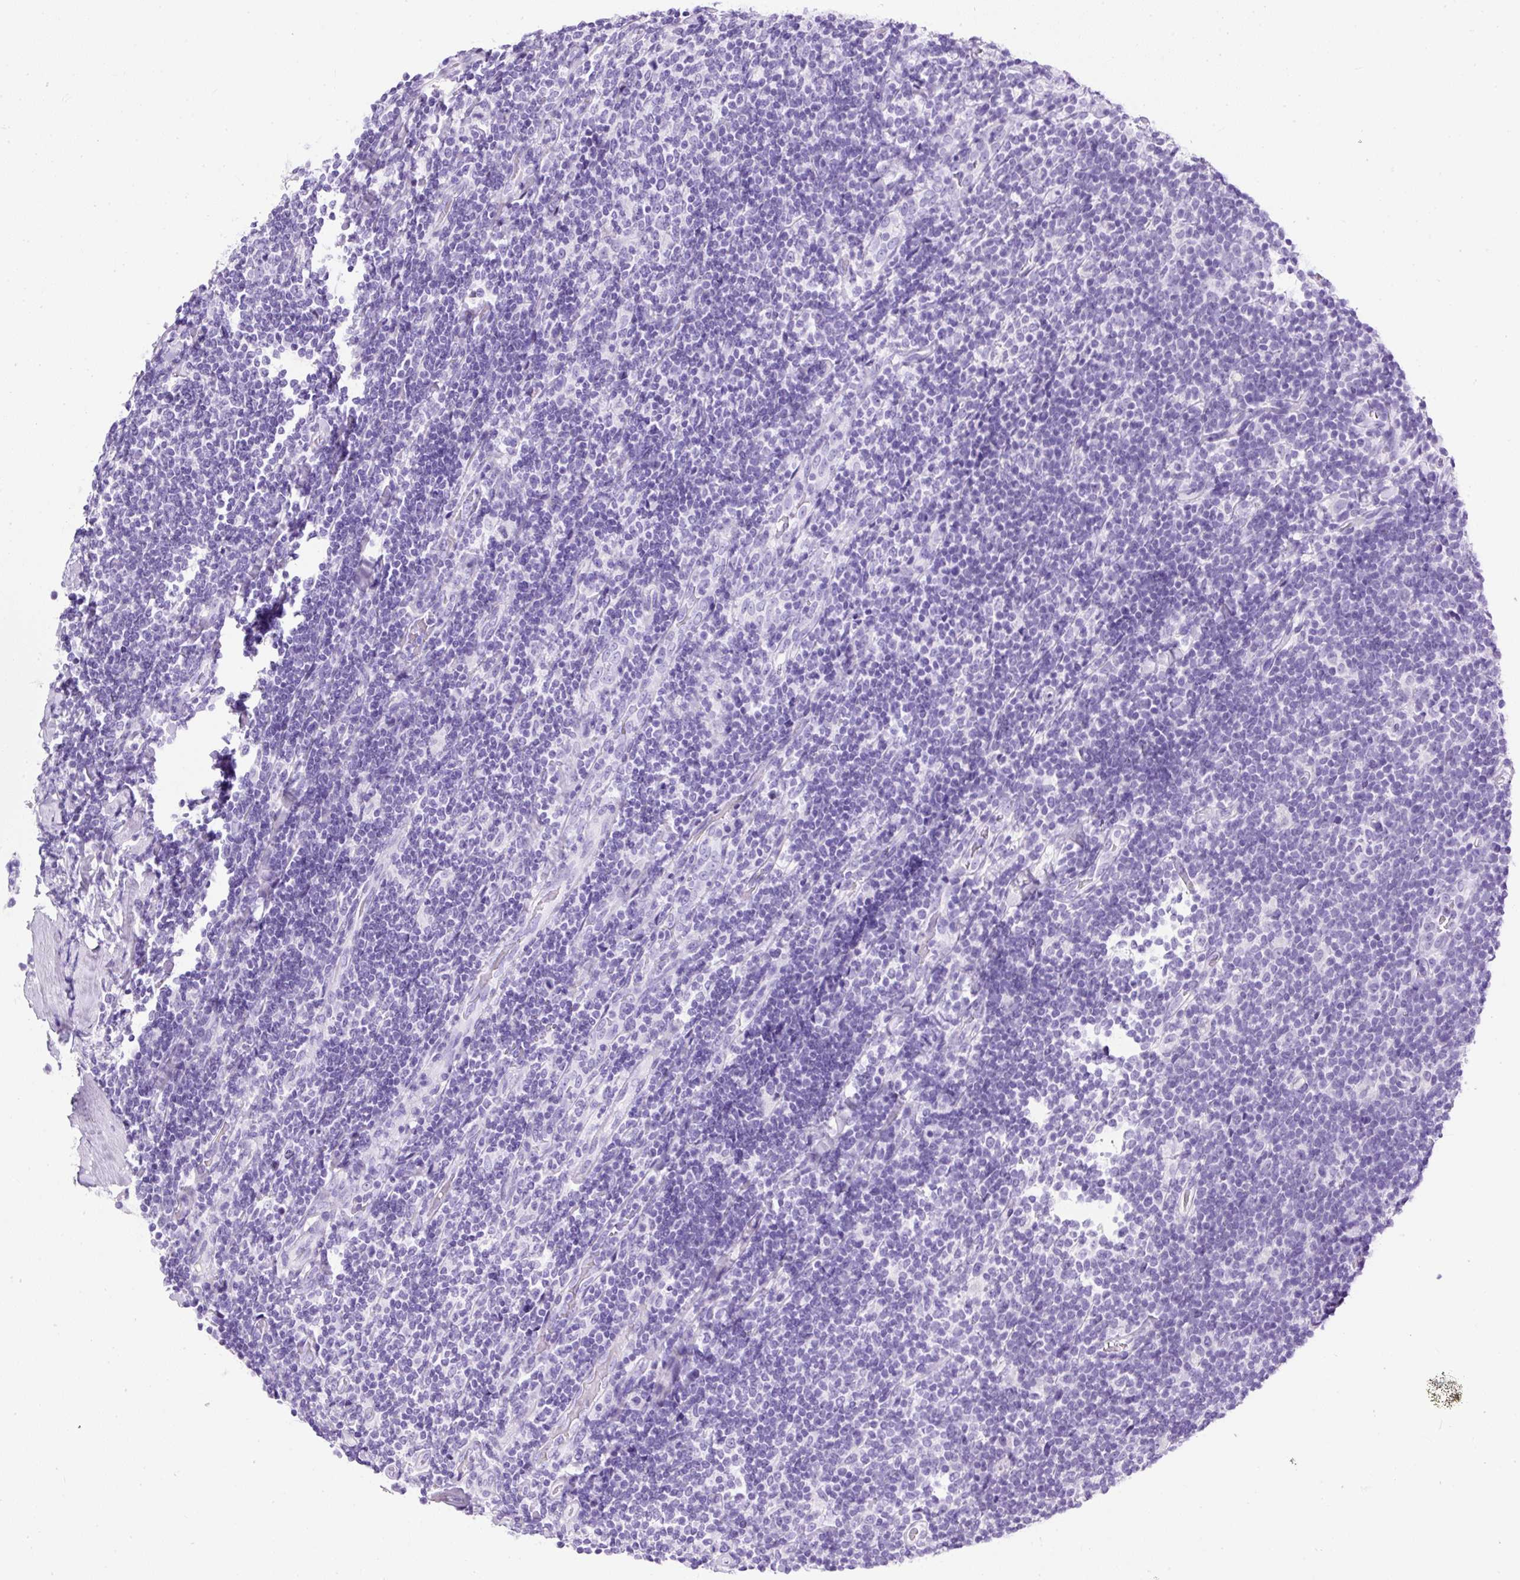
{"staining": {"intensity": "negative", "quantity": "none", "location": "none"}, "tissue": "lymphoma", "cell_type": "Tumor cells", "image_type": "cancer", "snomed": [{"axis": "morphology", "description": "Malignant lymphoma, non-Hodgkin's type, Low grade"}, {"axis": "topography", "description": "Lymph node"}], "caption": "Immunohistochemistry micrograph of low-grade malignant lymphoma, non-Hodgkin's type stained for a protein (brown), which reveals no staining in tumor cells. (Stains: DAB (3,3'-diaminobenzidine) immunohistochemistry with hematoxylin counter stain, Microscopy: brightfield microscopy at high magnification).", "gene": "NTS", "patient": {"sex": "male", "age": 52}}